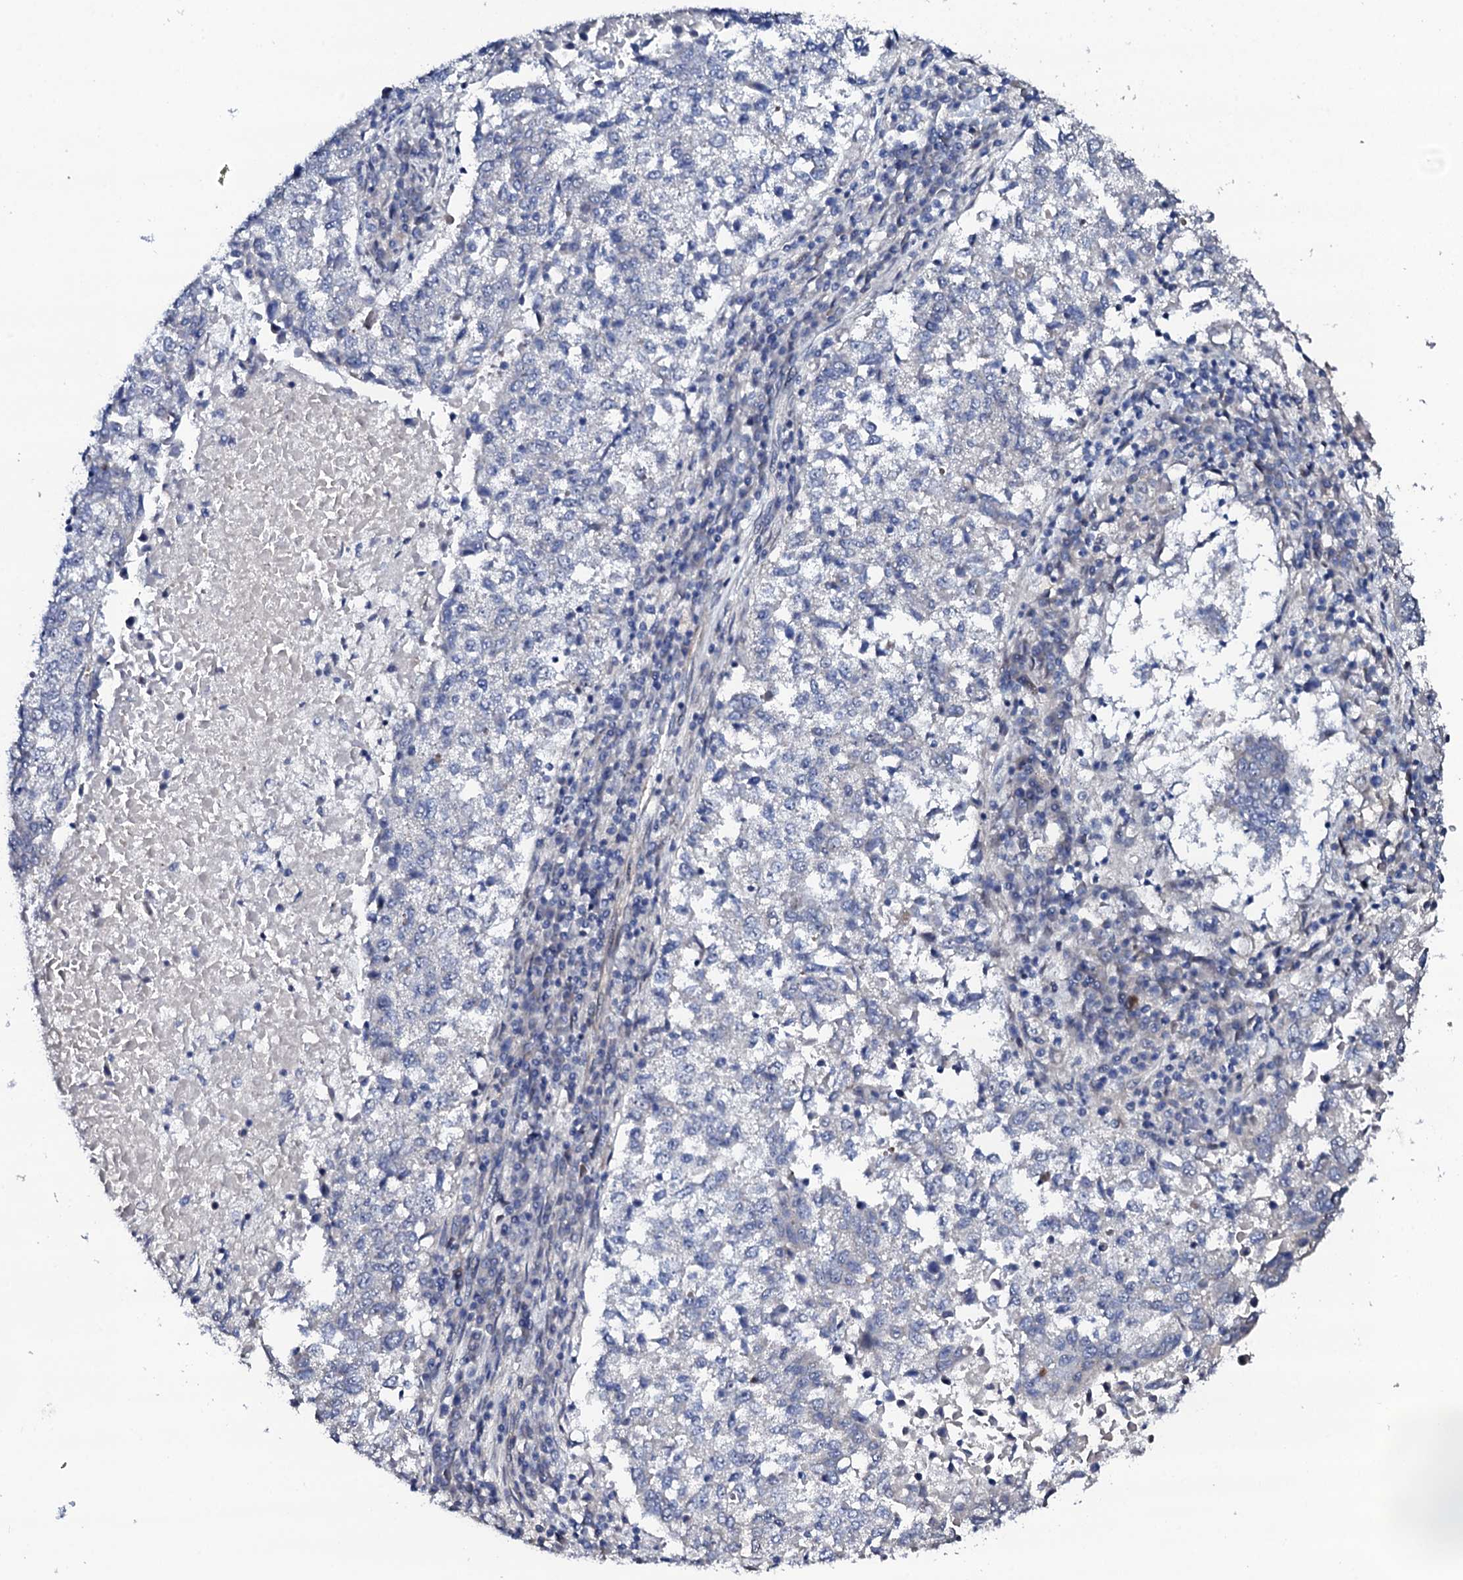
{"staining": {"intensity": "negative", "quantity": "none", "location": "none"}, "tissue": "lung cancer", "cell_type": "Tumor cells", "image_type": "cancer", "snomed": [{"axis": "morphology", "description": "Squamous cell carcinoma, NOS"}, {"axis": "topography", "description": "Lung"}], "caption": "Micrograph shows no protein expression in tumor cells of lung squamous cell carcinoma tissue.", "gene": "CIAO2A", "patient": {"sex": "male", "age": 73}}